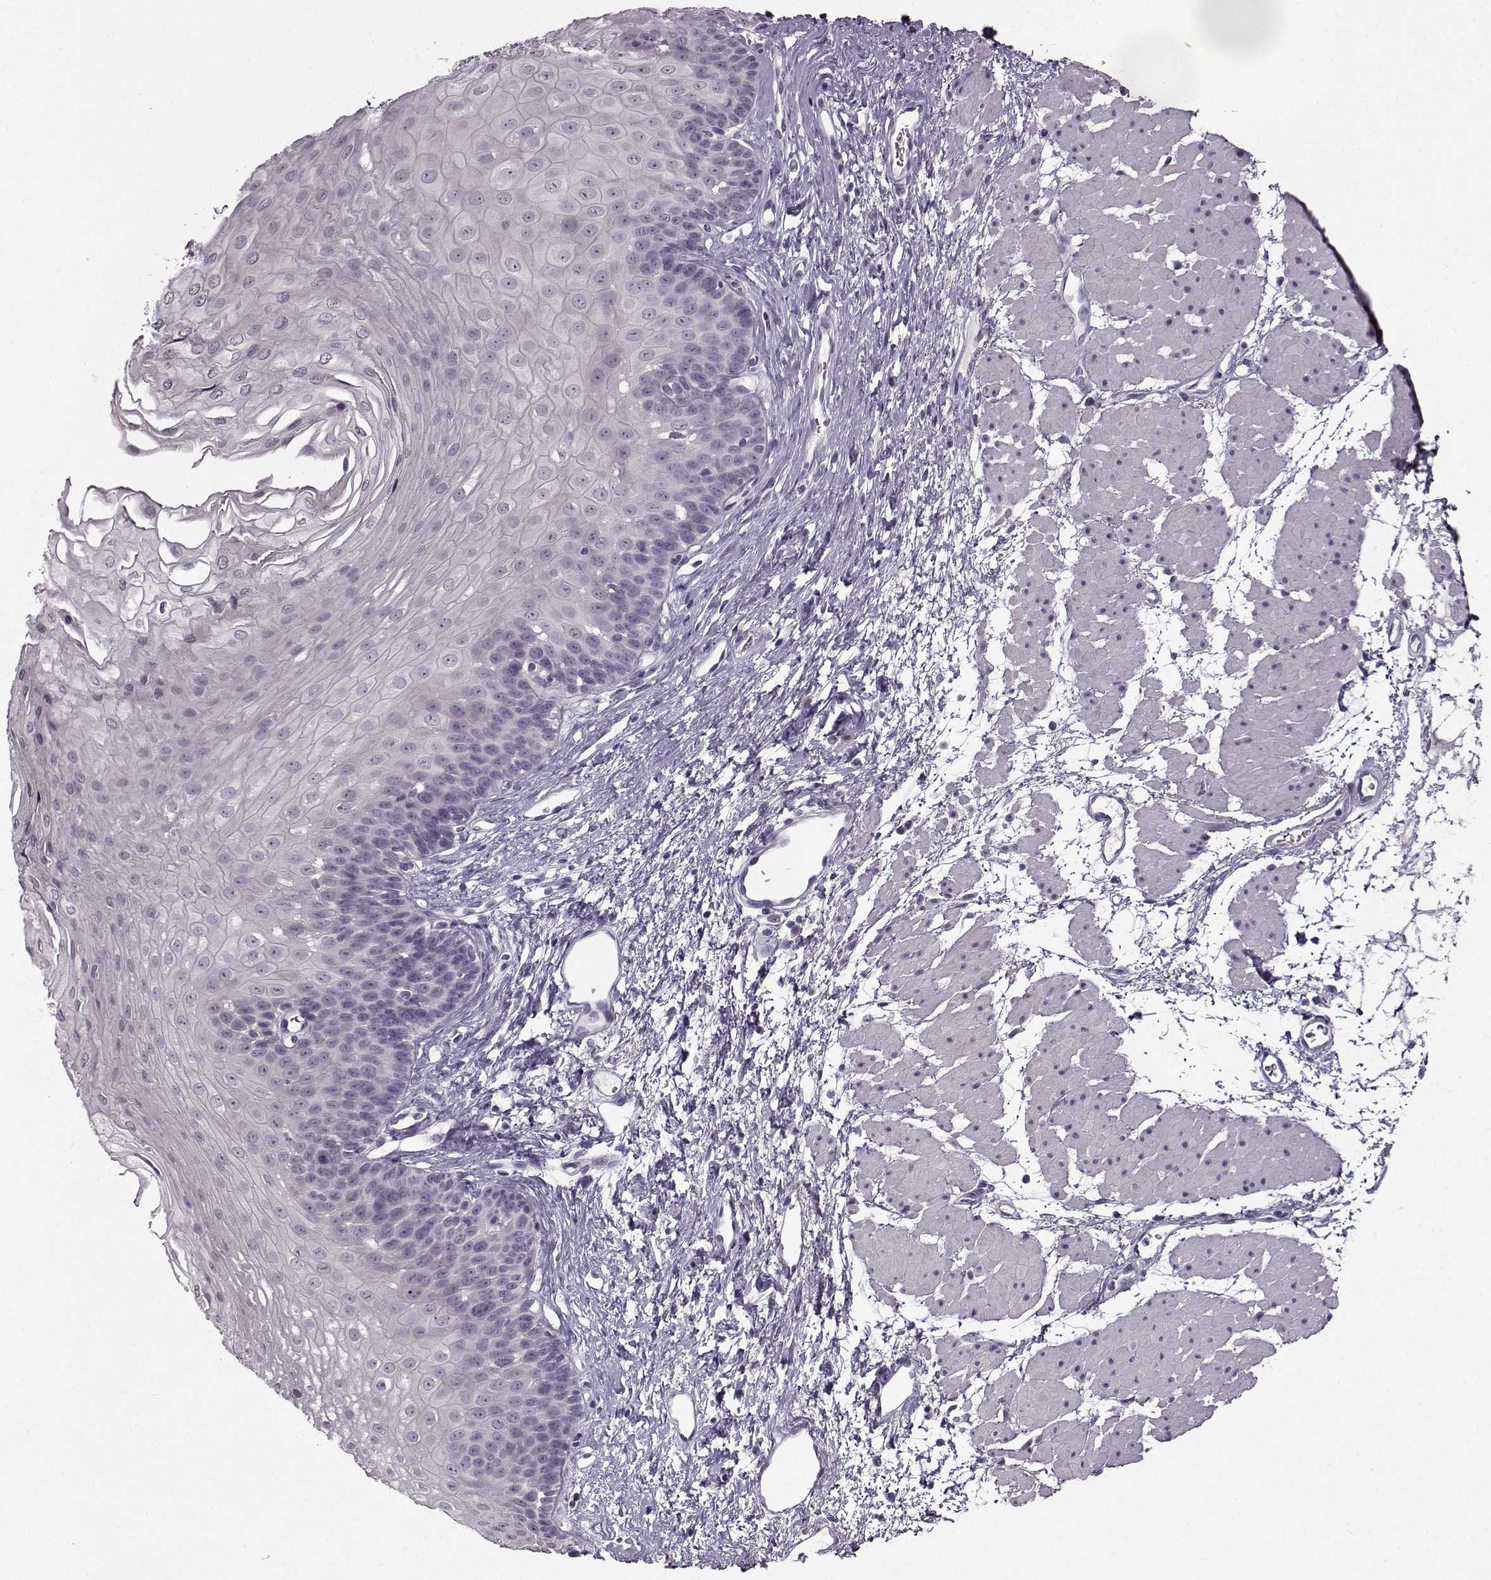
{"staining": {"intensity": "negative", "quantity": "none", "location": "none"}, "tissue": "esophagus", "cell_type": "Squamous epithelial cells", "image_type": "normal", "snomed": [{"axis": "morphology", "description": "Normal tissue, NOS"}, {"axis": "topography", "description": "Esophagus"}], "caption": "Immunohistochemistry micrograph of unremarkable esophagus: human esophagus stained with DAB (3,3'-diaminobenzidine) reveals no significant protein staining in squamous epithelial cells. Nuclei are stained in blue.", "gene": "FSHB", "patient": {"sex": "female", "age": 62}}